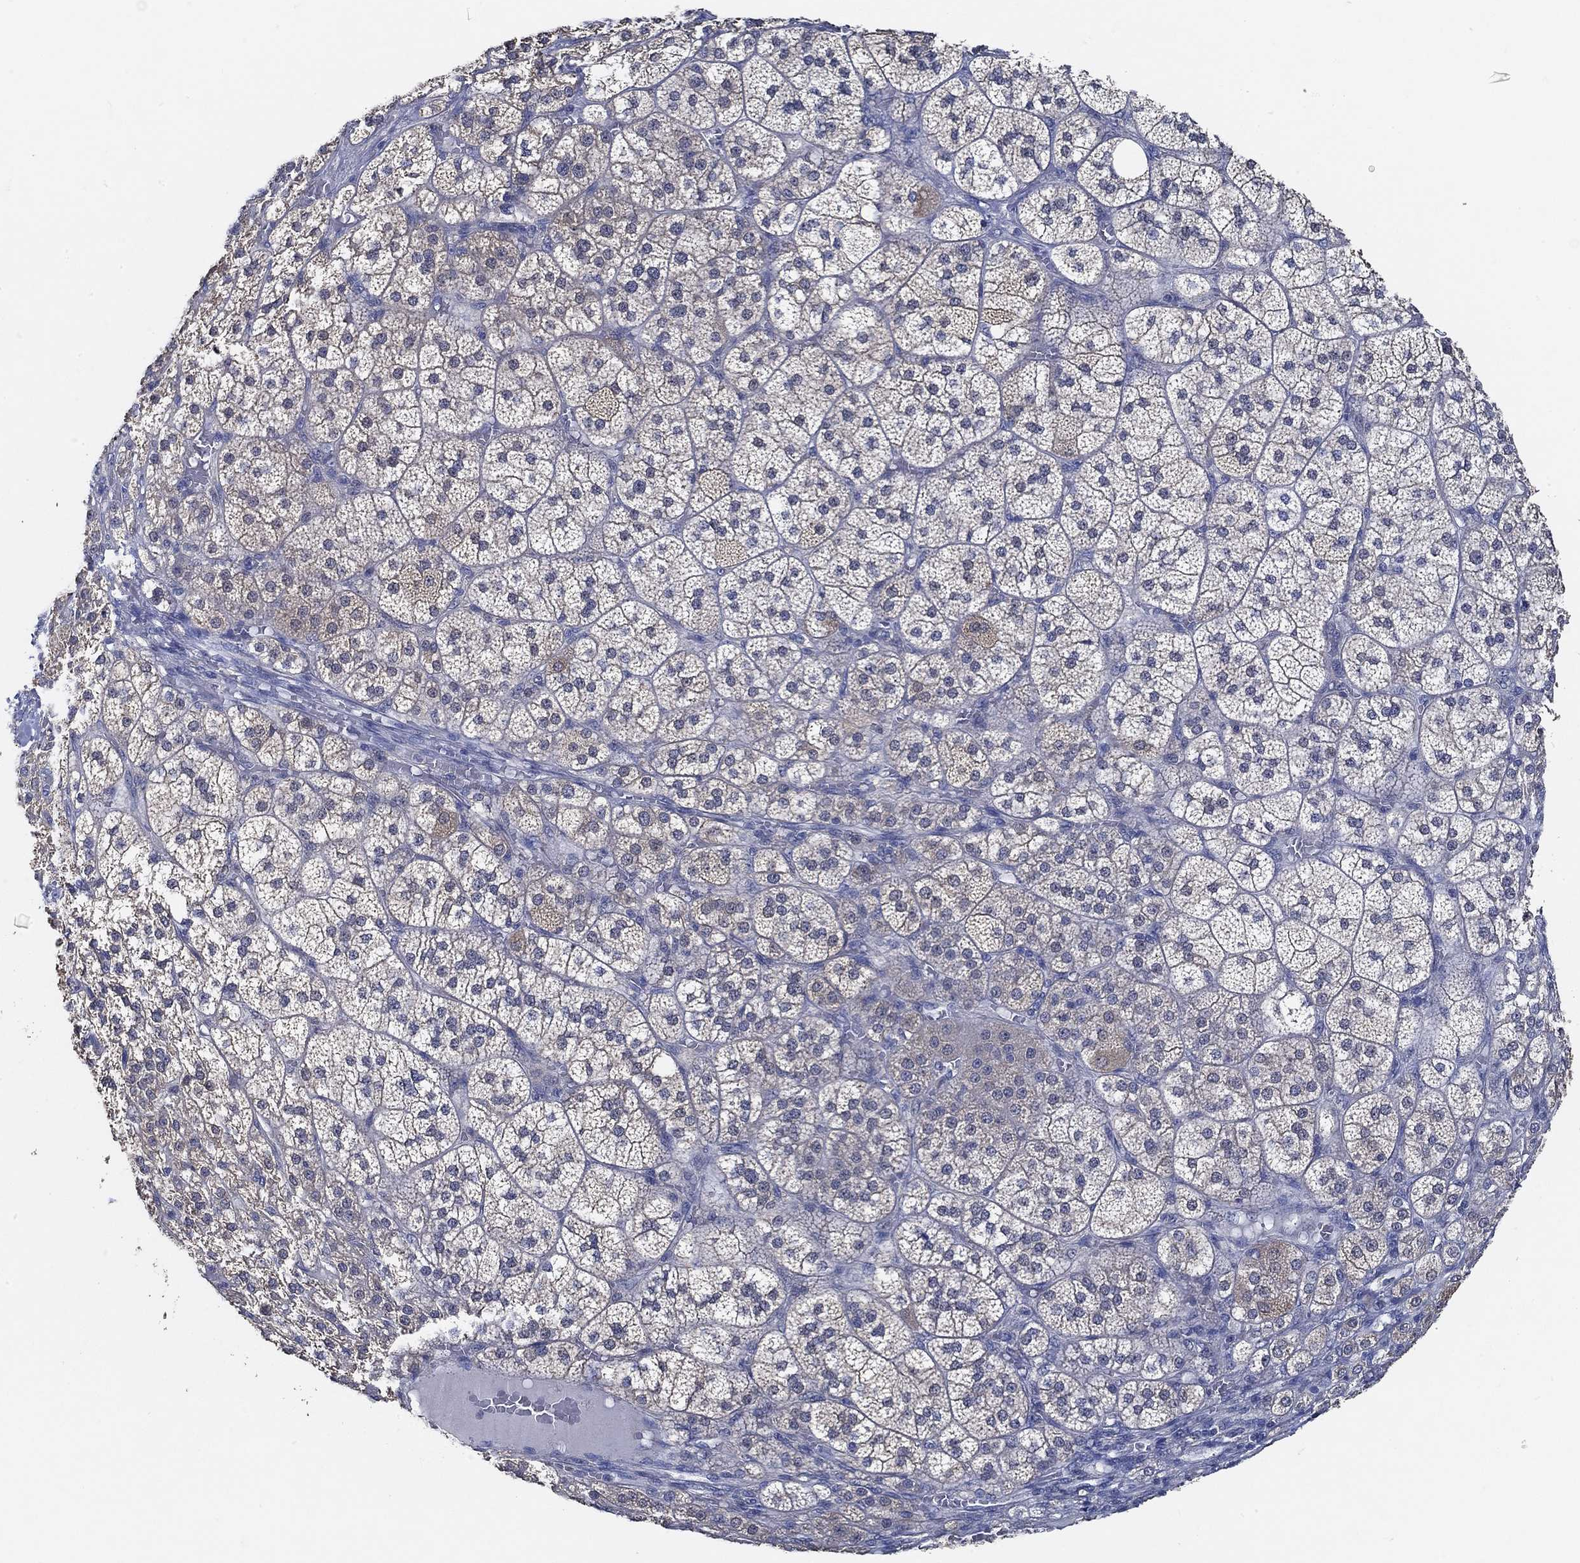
{"staining": {"intensity": "weak", "quantity": "<25%", "location": "cytoplasmic/membranous"}, "tissue": "adrenal gland", "cell_type": "Glandular cells", "image_type": "normal", "snomed": [{"axis": "morphology", "description": "Normal tissue, NOS"}, {"axis": "topography", "description": "Adrenal gland"}], "caption": "The immunohistochemistry micrograph has no significant staining in glandular cells of adrenal gland. Nuclei are stained in blue.", "gene": "DOCK3", "patient": {"sex": "female", "age": 60}}